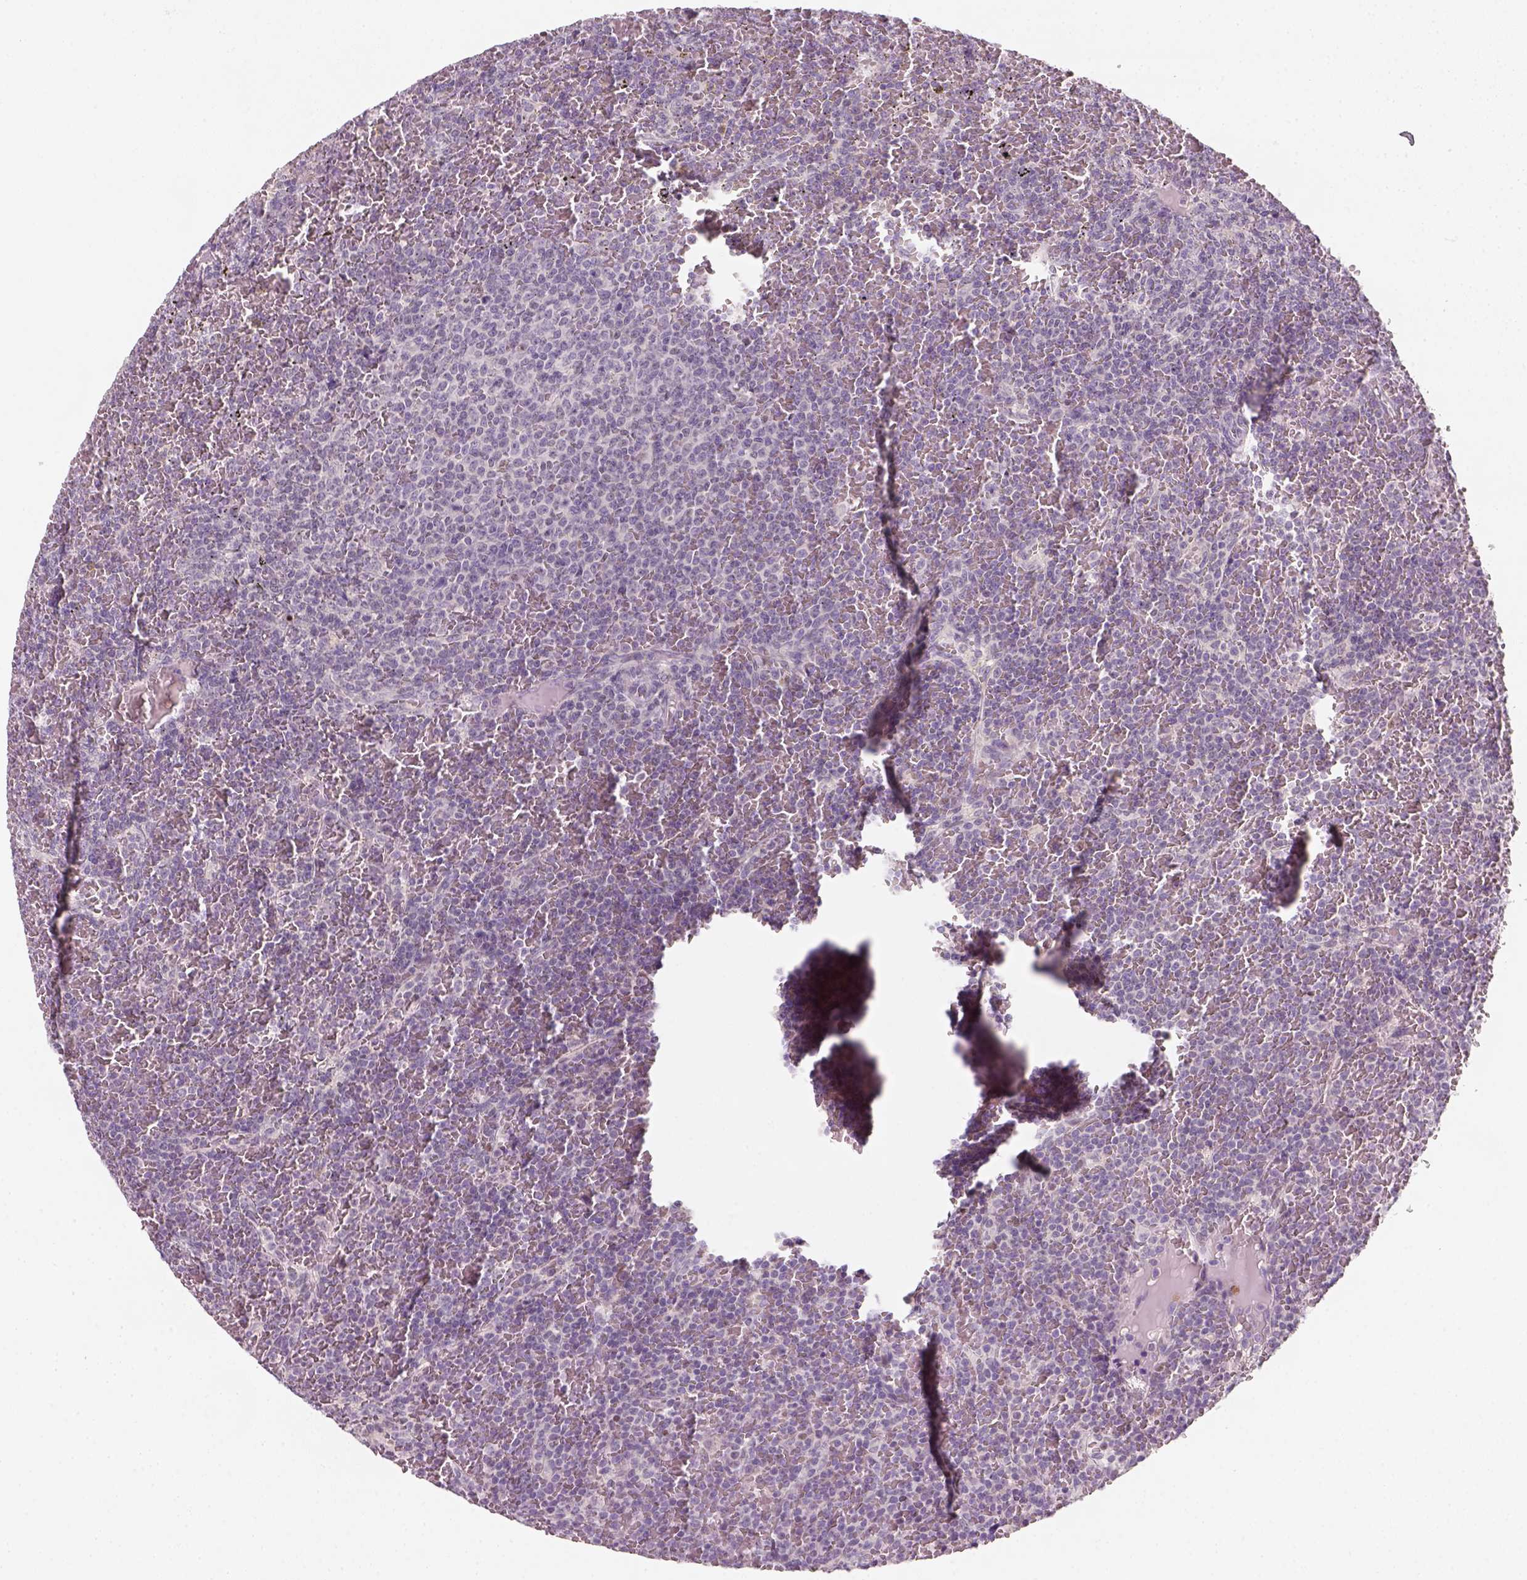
{"staining": {"intensity": "negative", "quantity": "none", "location": "none"}, "tissue": "lymphoma", "cell_type": "Tumor cells", "image_type": "cancer", "snomed": [{"axis": "morphology", "description": "Malignant lymphoma, non-Hodgkin's type, Low grade"}, {"axis": "topography", "description": "Spleen"}], "caption": "This is an immunohistochemistry histopathology image of human low-grade malignant lymphoma, non-Hodgkin's type. There is no positivity in tumor cells.", "gene": "TP53", "patient": {"sex": "female", "age": 77}}